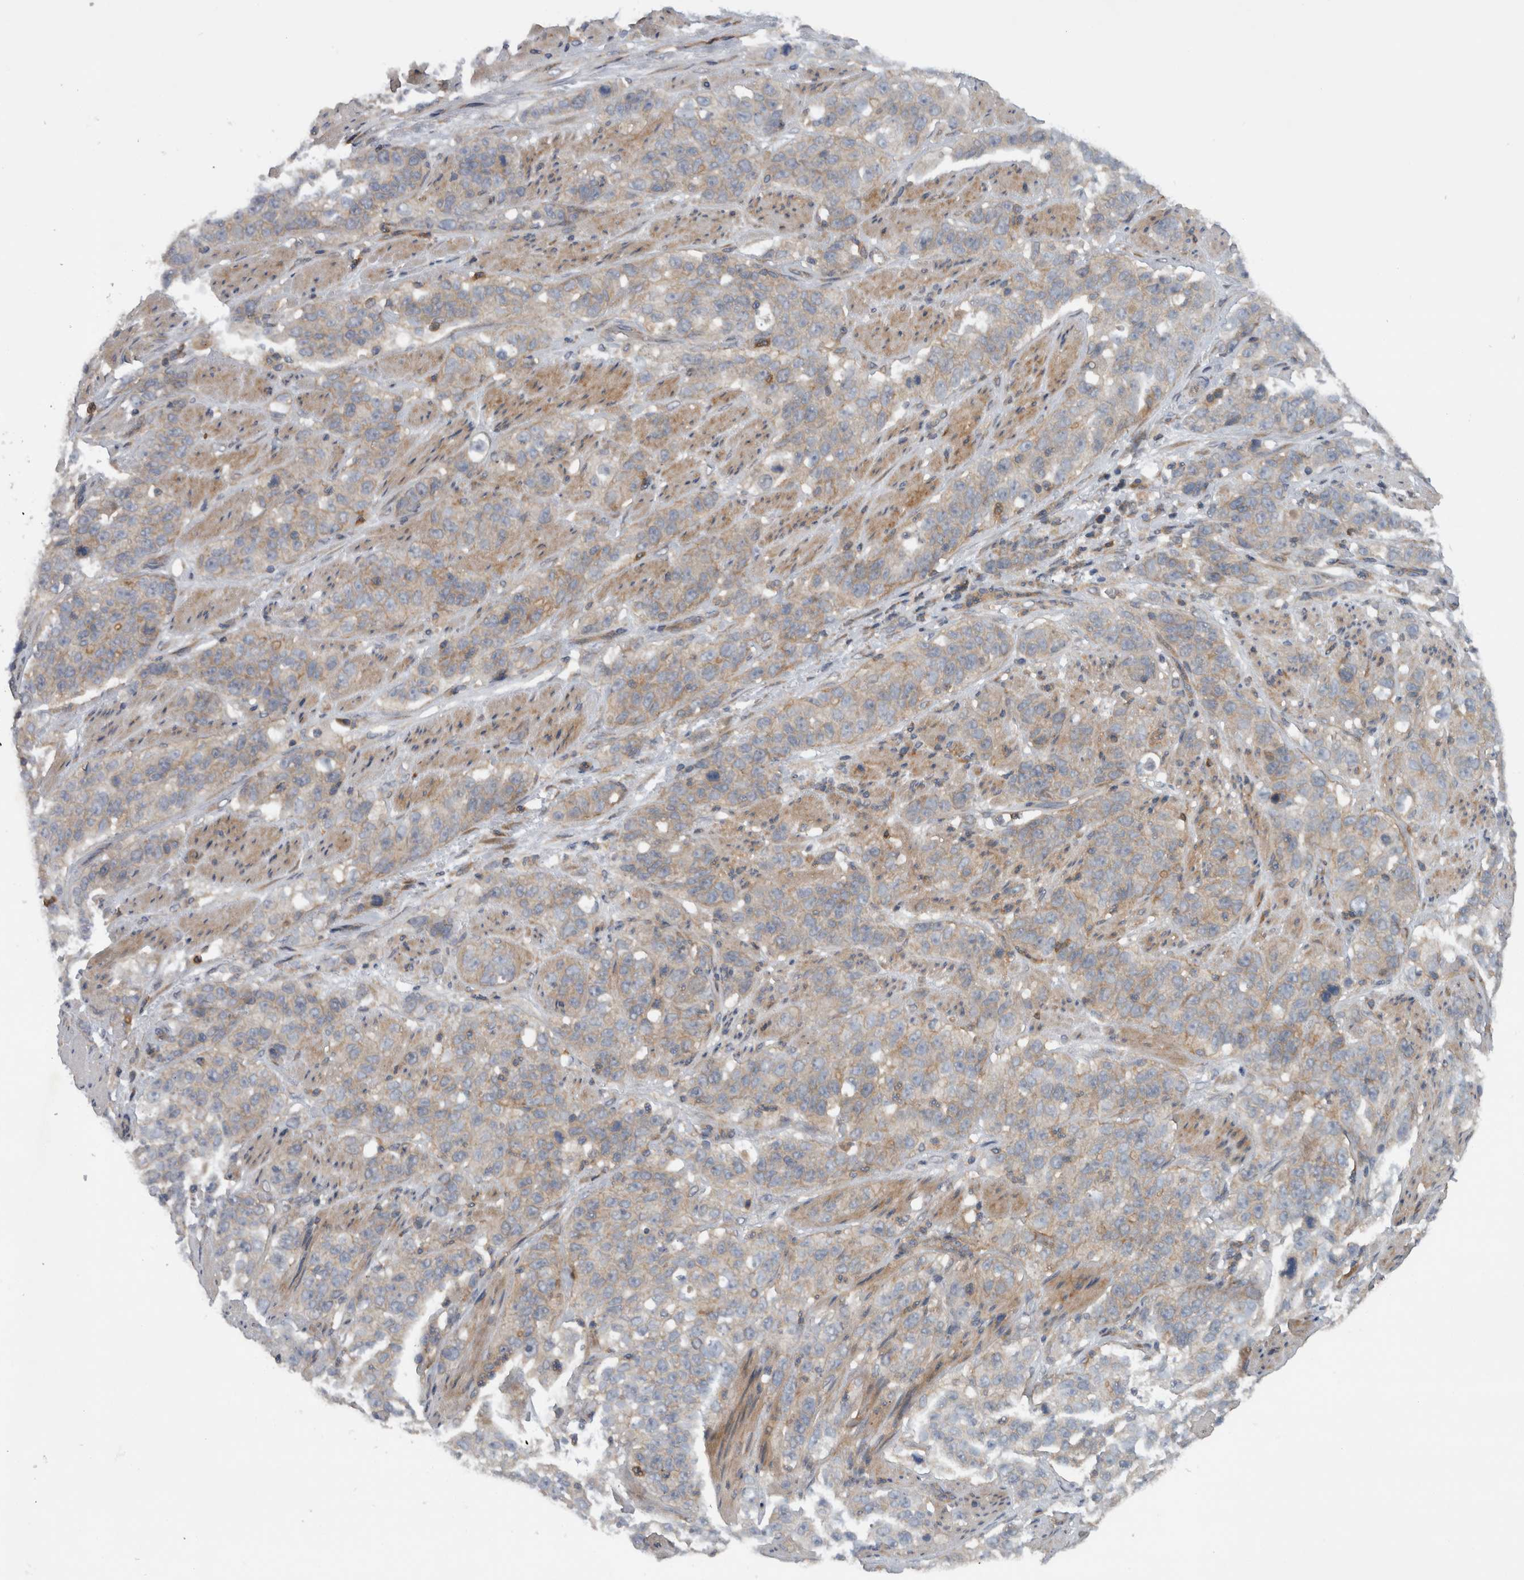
{"staining": {"intensity": "weak", "quantity": "25%-75%", "location": "cytoplasmic/membranous"}, "tissue": "stomach cancer", "cell_type": "Tumor cells", "image_type": "cancer", "snomed": [{"axis": "morphology", "description": "Adenocarcinoma, NOS"}, {"axis": "topography", "description": "Stomach"}], "caption": "Weak cytoplasmic/membranous positivity is identified in approximately 25%-75% of tumor cells in adenocarcinoma (stomach).", "gene": "SCARA5", "patient": {"sex": "male", "age": 48}}